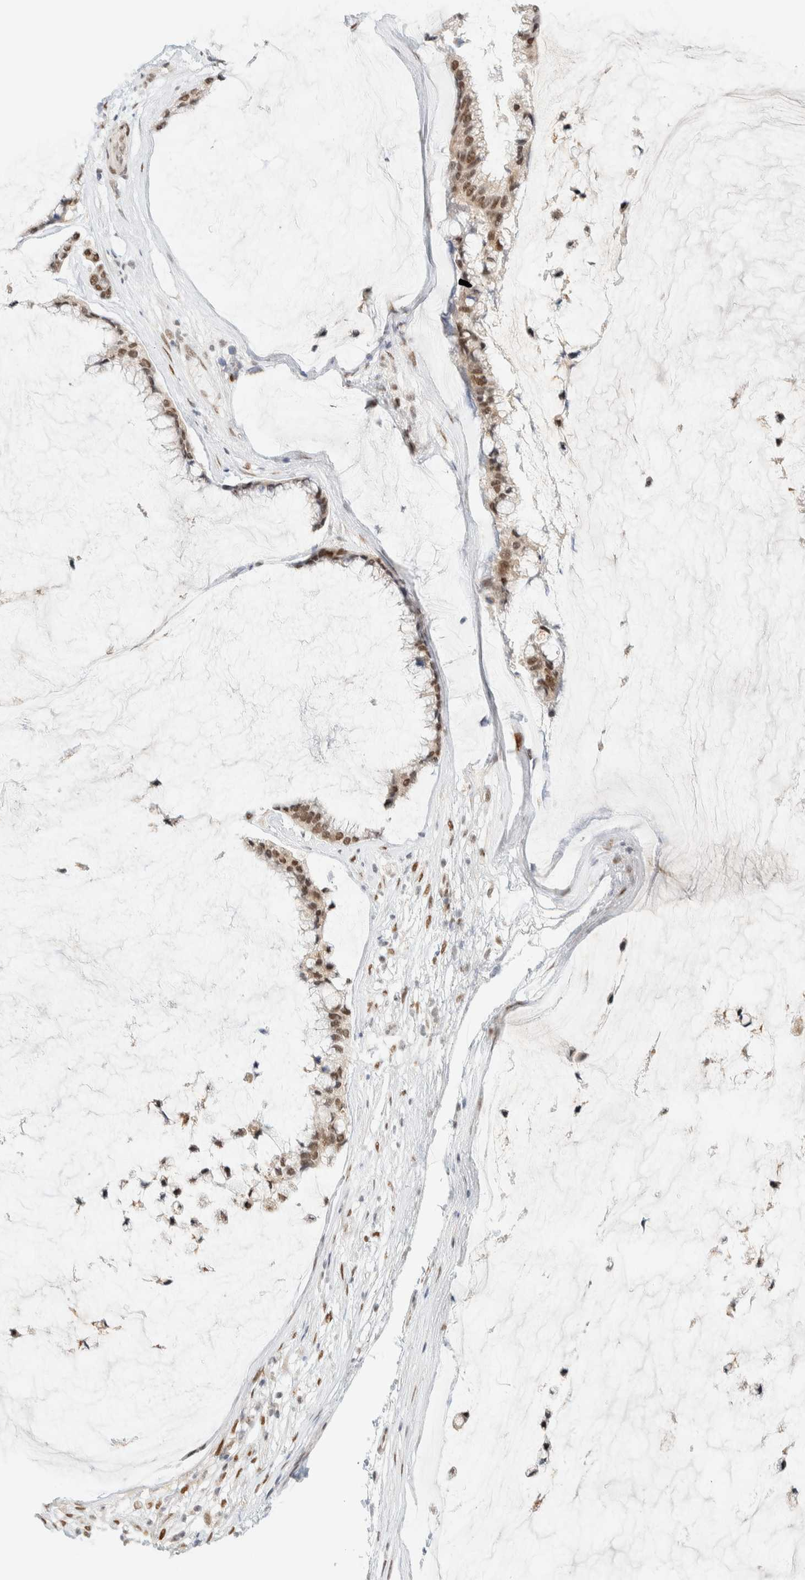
{"staining": {"intensity": "moderate", "quantity": ">75%", "location": "nuclear"}, "tissue": "ovarian cancer", "cell_type": "Tumor cells", "image_type": "cancer", "snomed": [{"axis": "morphology", "description": "Cystadenocarcinoma, mucinous, NOS"}, {"axis": "topography", "description": "Ovary"}], "caption": "Immunohistochemistry histopathology image of neoplastic tissue: ovarian cancer stained using IHC displays medium levels of moderate protein expression localized specifically in the nuclear of tumor cells, appearing as a nuclear brown color.", "gene": "PYGO2", "patient": {"sex": "female", "age": 39}}